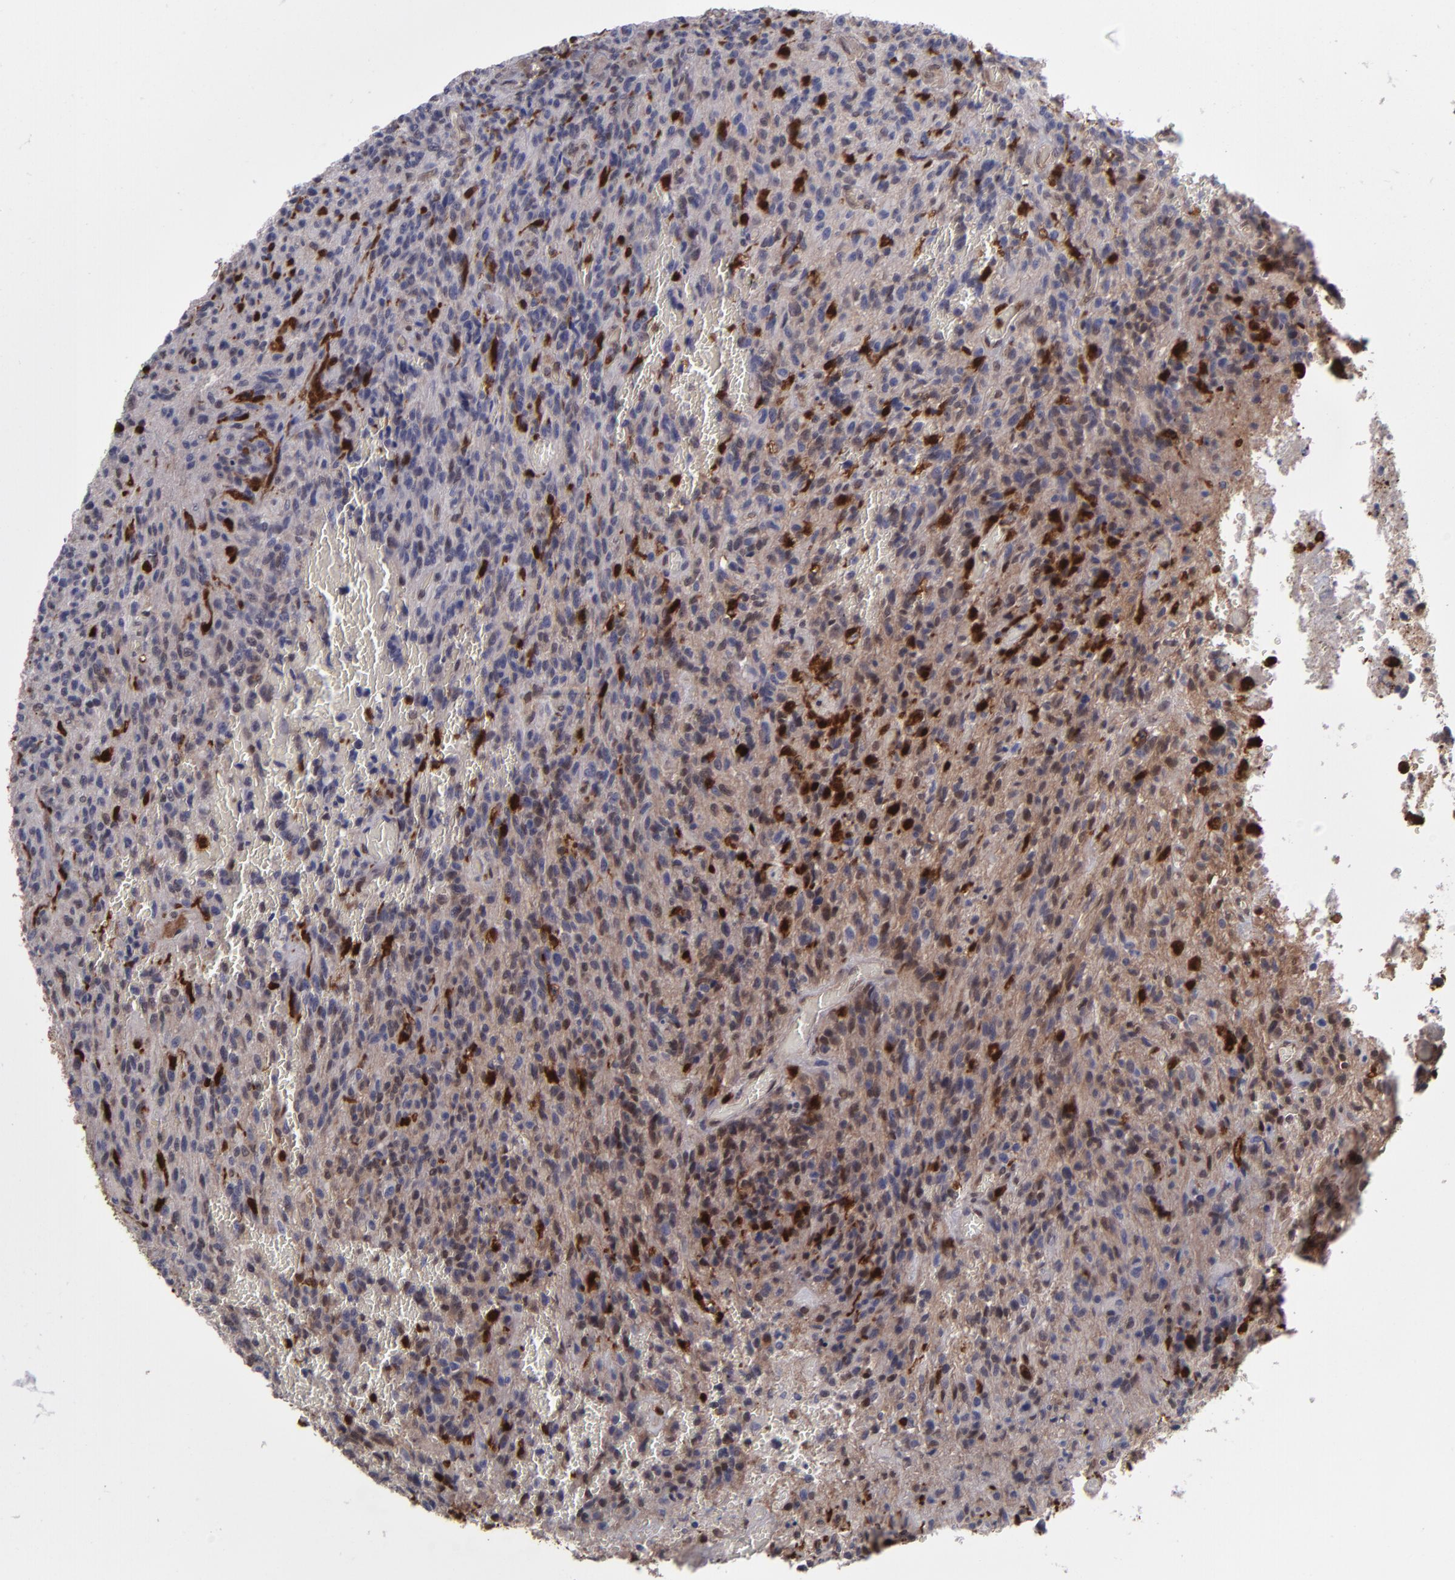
{"staining": {"intensity": "weak", "quantity": "<25%", "location": "cytoplasmic/membranous,nuclear"}, "tissue": "glioma", "cell_type": "Tumor cells", "image_type": "cancer", "snomed": [{"axis": "morphology", "description": "Normal tissue, NOS"}, {"axis": "morphology", "description": "Glioma, malignant, High grade"}, {"axis": "topography", "description": "Cerebral cortex"}], "caption": "Immunohistochemistry image of malignant glioma (high-grade) stained for a protein (brown), which demonstrates no expression in tumor cells. (Immunohistochemistry, brightfield microscopy, high magnification).", "gene": "GRB2", "patient": {"sex": "male", "age": 56}}